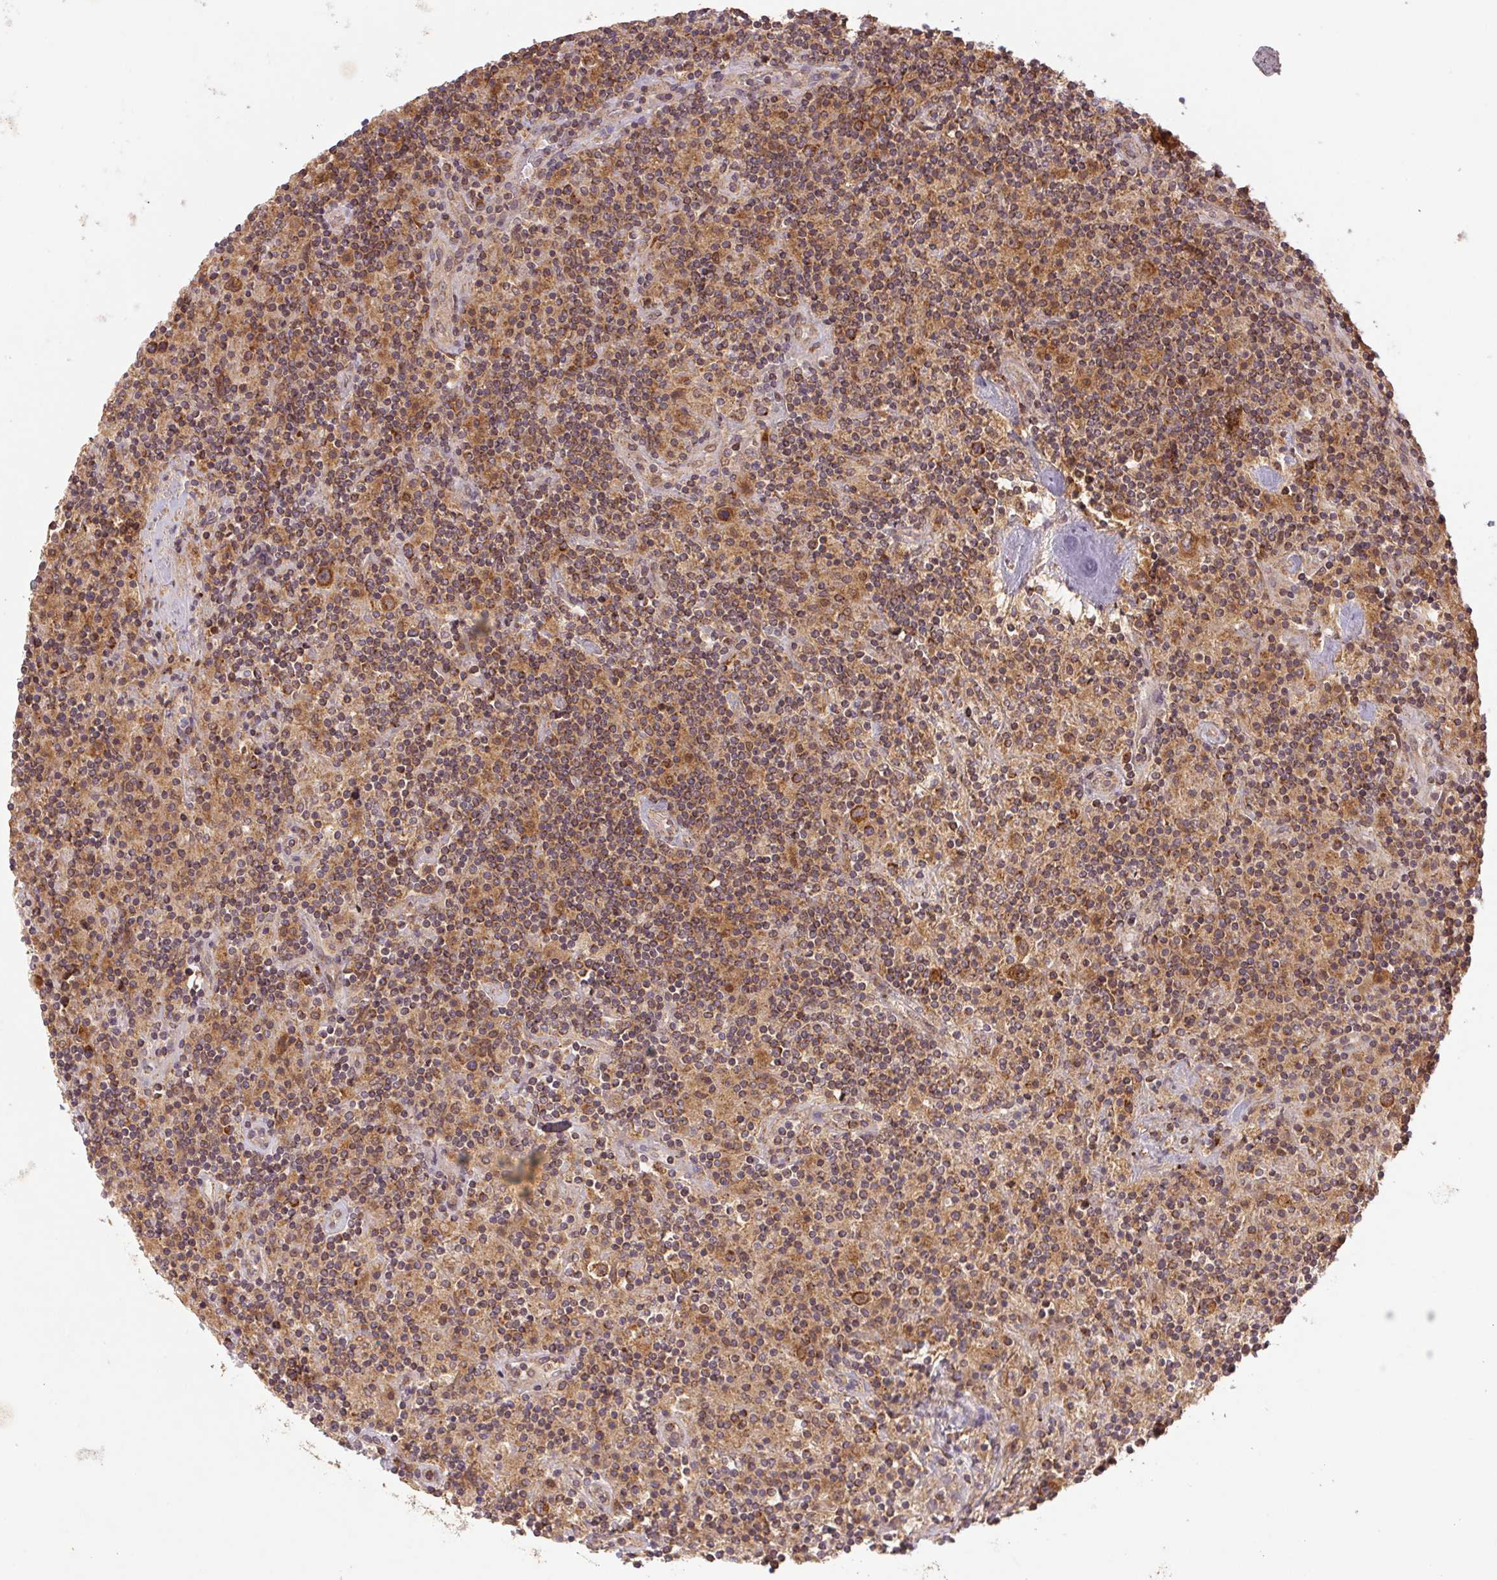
{"staining": {"intensity": "moderate", "quantity": ">75%", "location": "cytoplasmic/membranous"}, "tissue": "lymphoma", "cell_type": "Tumor cells", "image_type": "cancer", "snomed": [{"axis": "morphology", "description": "Hodgkin's disease, NOS"}, {"axis": "topography", "description": "Lymph node"}], "caption": "IHC histopathology image of lymphoma stained for a protein (brown), which displays medium levels of moderate cytoplasmic/membranous expression in about >75% of tumor cells.", "gene": "MTHFD1", "patient": {"sex": "male", "age": 70}}